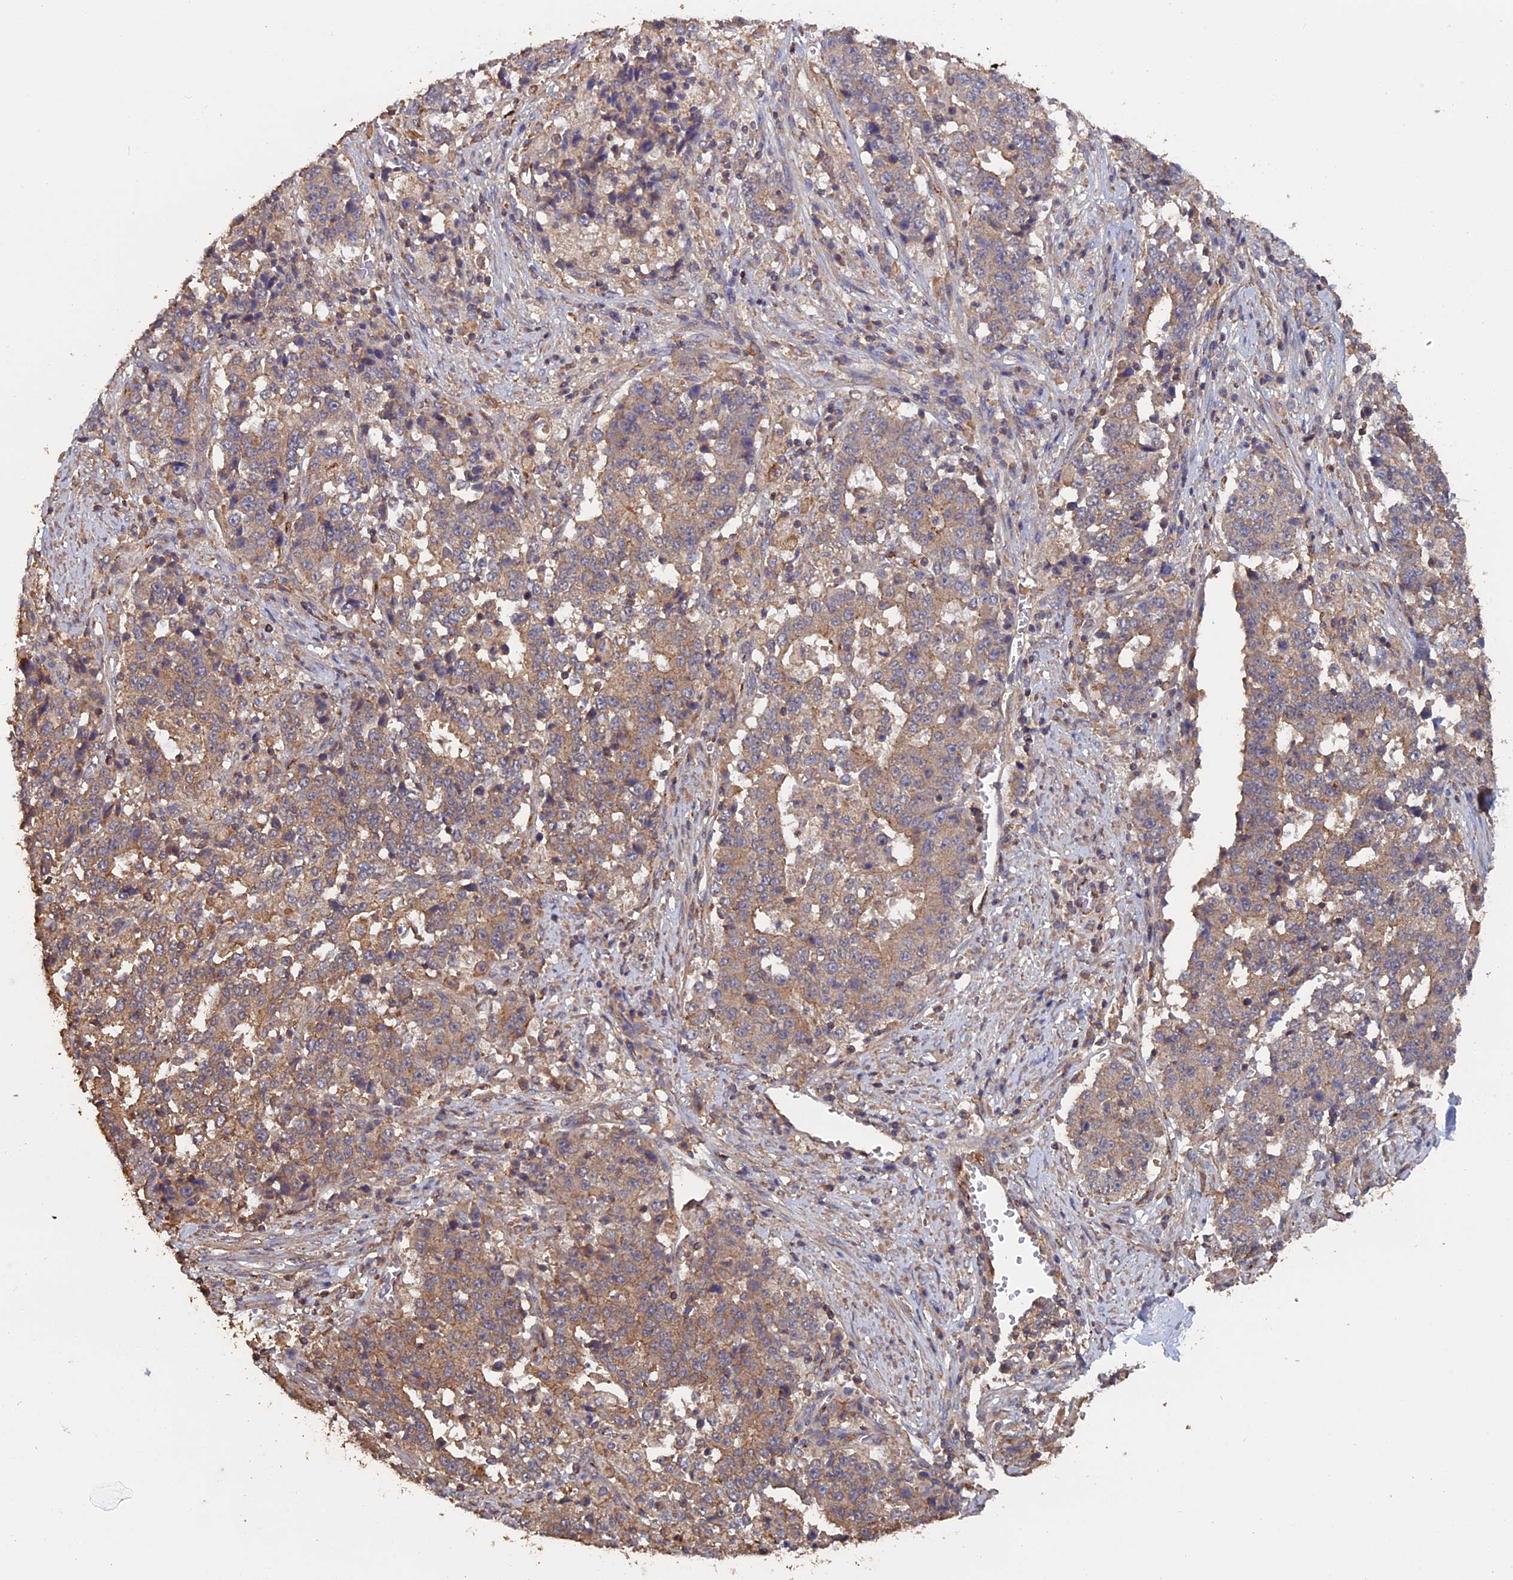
{"staining": {"intensity": "moderate", "quantity": ">75%", "location": "cytoplasmic/membranous"}, "tissue": "stomach cancer", "cell_type": "Tumor cells", "image_type": "cancer", "snomed": [{"axis": "morphology", "description": "Adenocarcinoma, NOS"}, {"axis": "topography", "description": "Stomach"}], "caption": "DAB (3,3'-diaminobenzidine) immunohistochemical staining of human adenocarcinoma (stomach) displays moderate cytoplasmic/membranous protein staining in about >75% of tumor cells.", "gene": "PIGQ", "patient": {"sex": "male", "age": 59}}